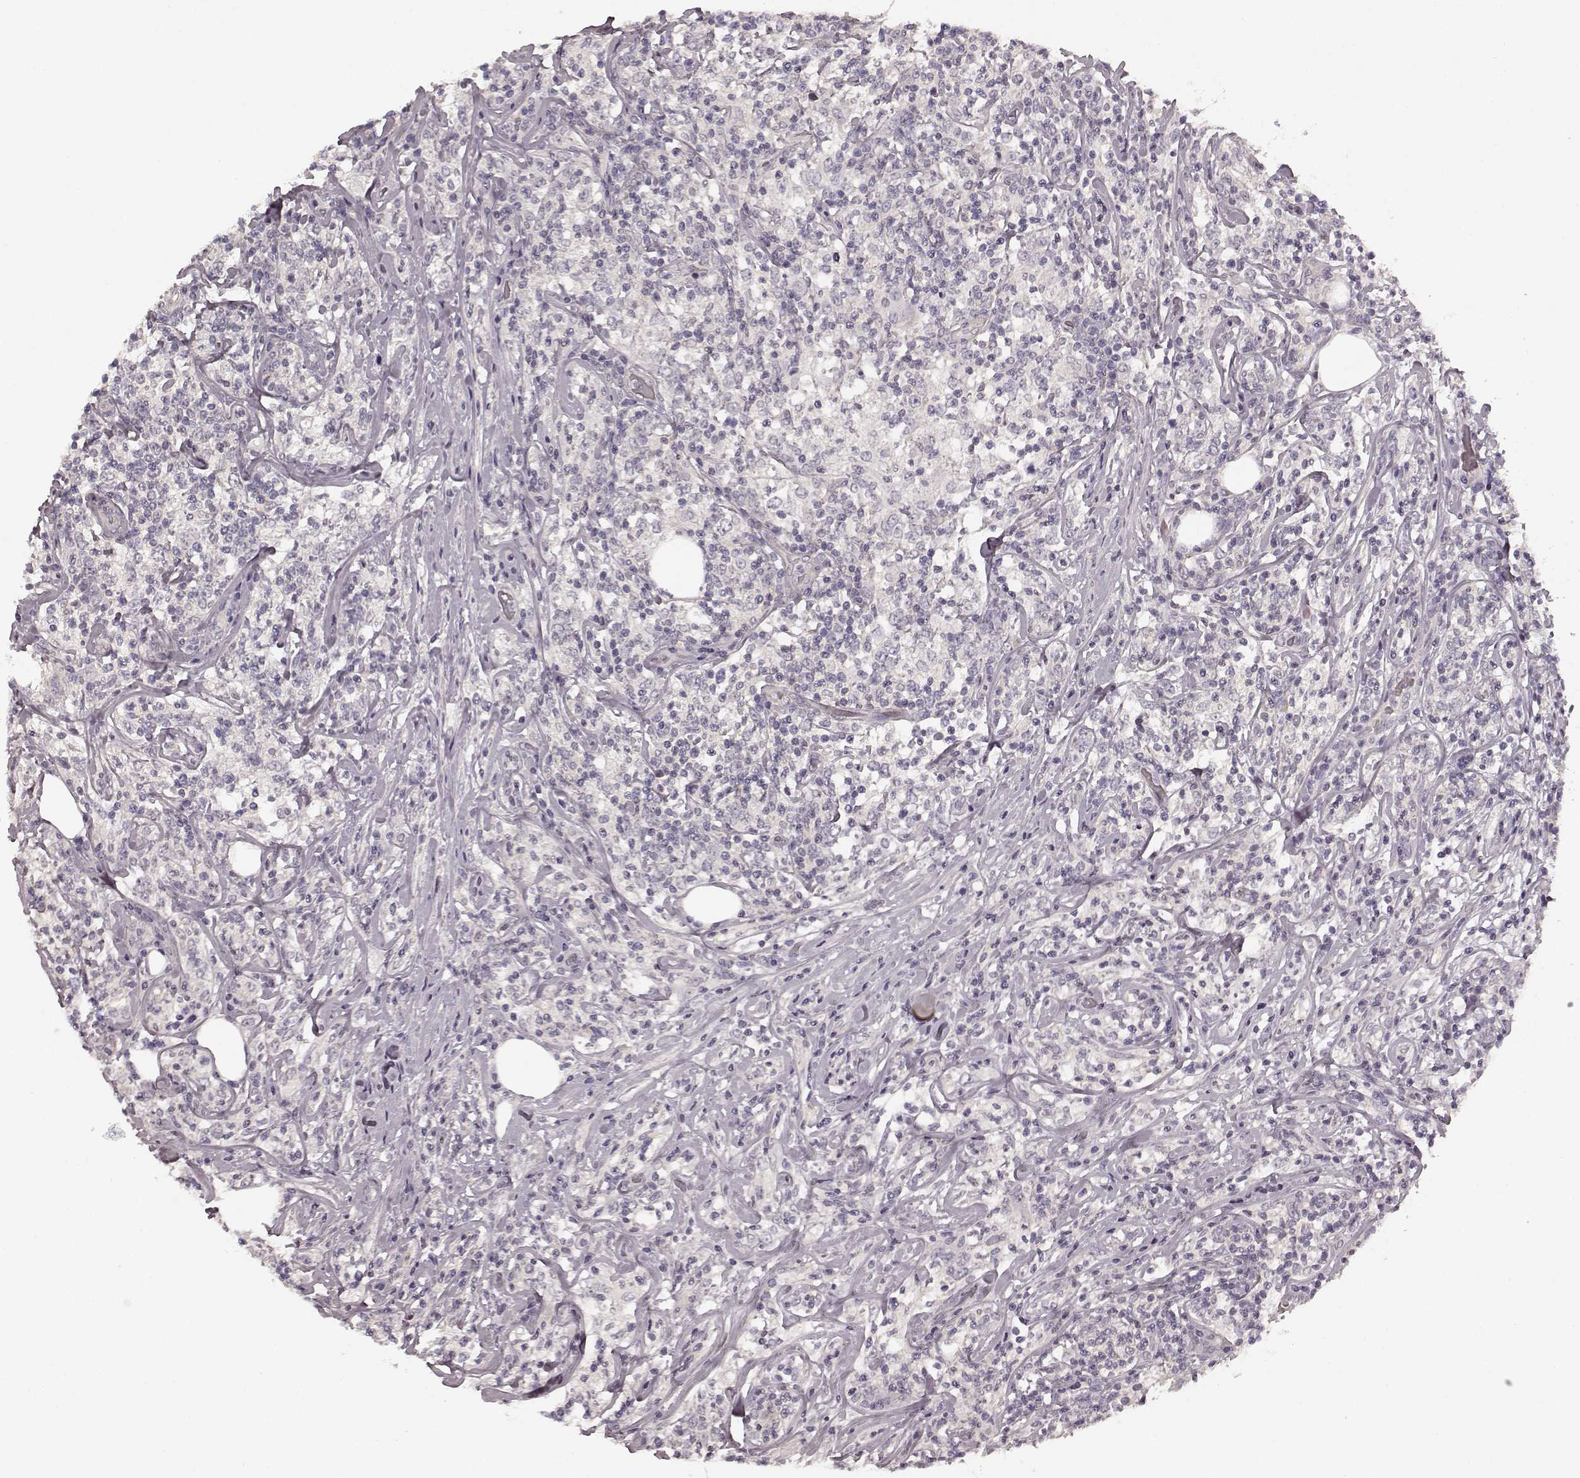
{"staining": {"intensity": "negative", "quantity": "none", "location": "none"}, "tissue": "lymphoma", "cell_type": "Tumor cells", "image_type": "cancer", "snomed": [{"axis": "morphology", "description": "Malignant lymphoma, non-Hodgkin's type, High grade"}, {"axis": "topography", "description": "Lymph node"}], "caption": "IHC of human malignant lymphoma, non-Hodgkin's type (high-grade) demonstrates no expression in tumor cells.", "gene": "PRKCE", "patient": {"sex": "female", "age": 84}}